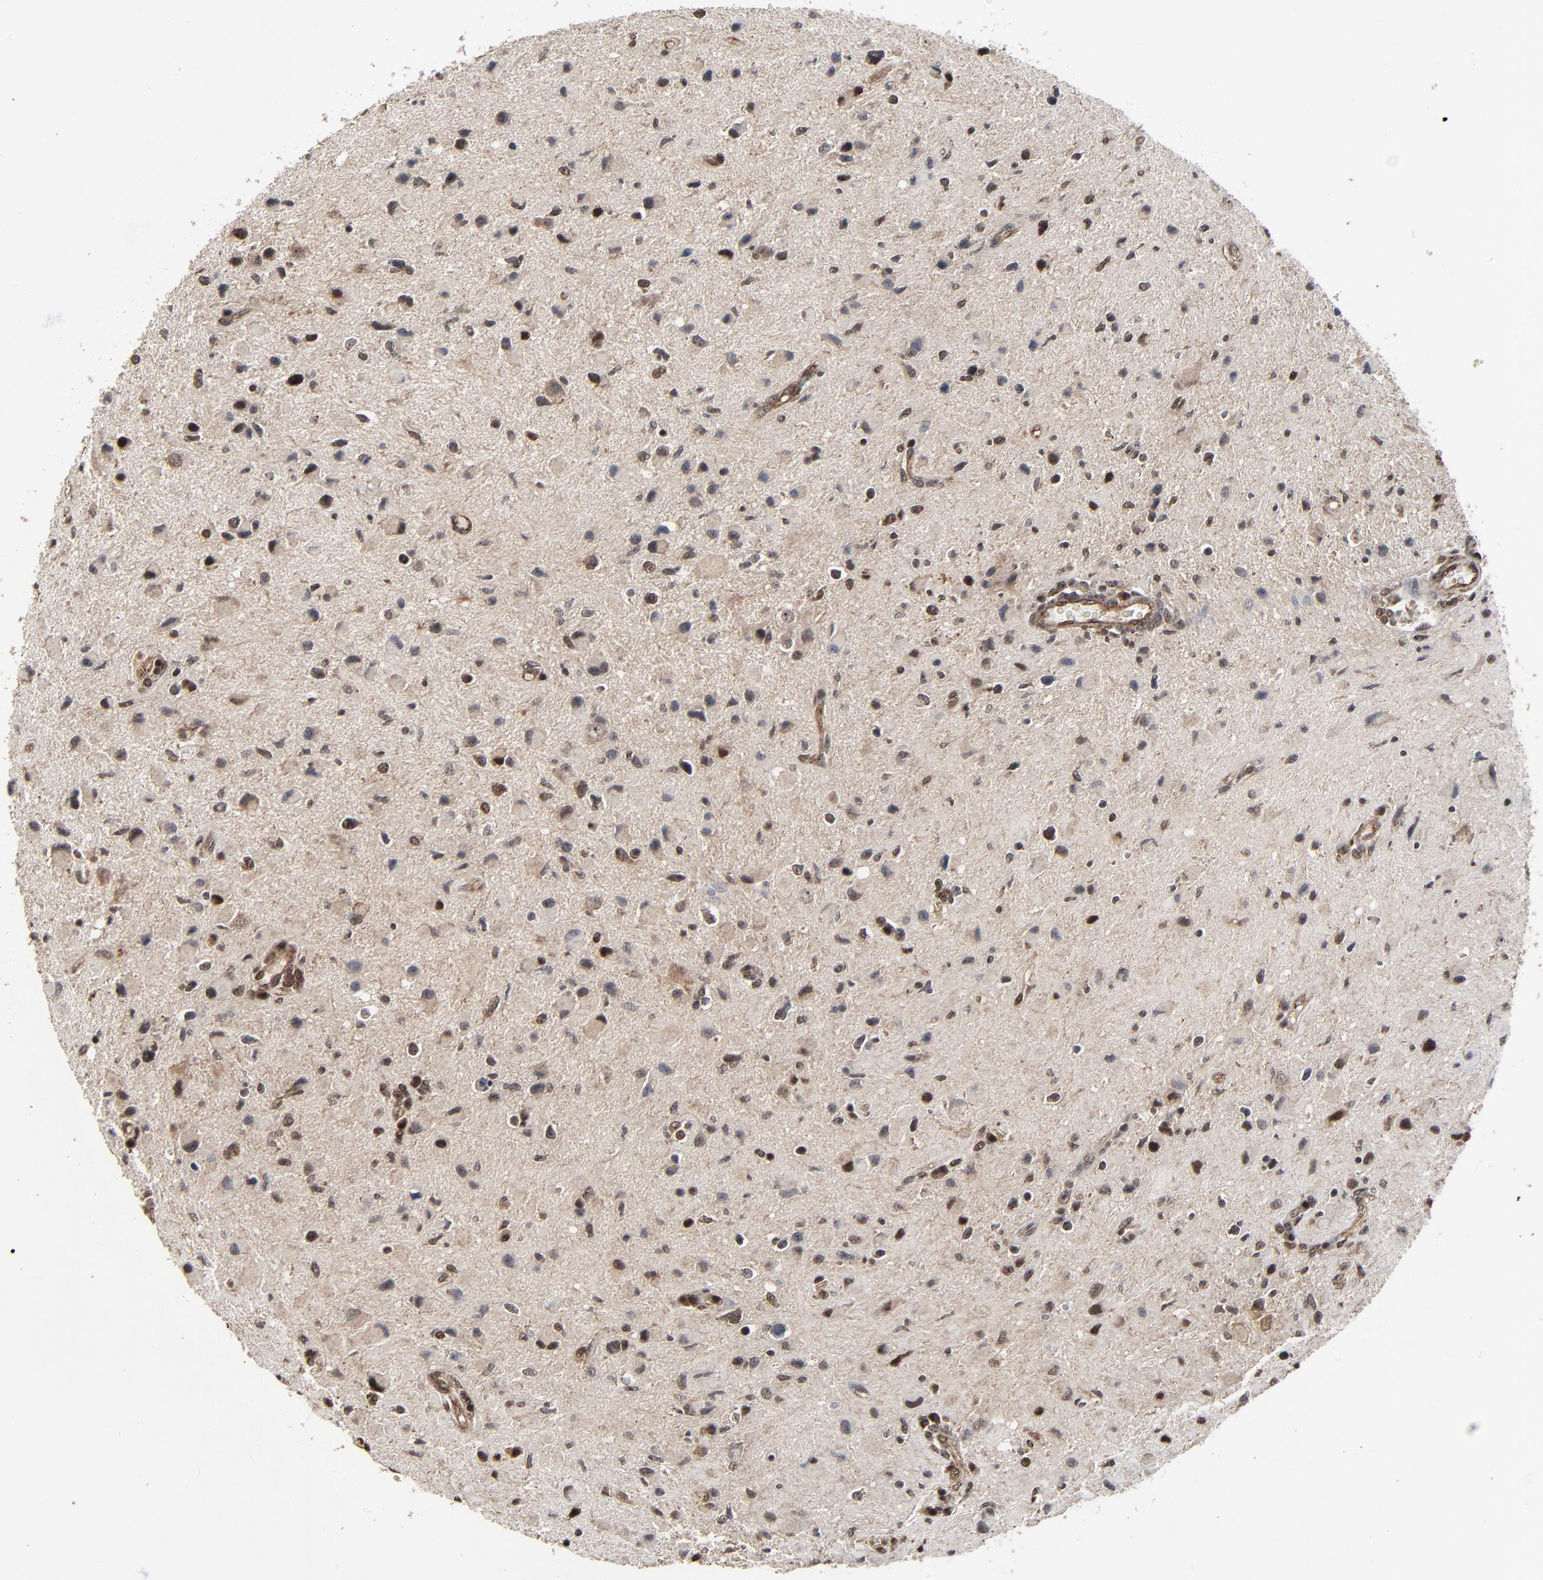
{"staining": {"intensity": "weak", "quantity": "25%-75%", "location": "cytoplasmic/membranous,nuclear"}, "tissue": "glioma", "cell_type": "Tumor cells", "image_type": "cancer", "snomed": [{"axis": "morphology", "description": "Glioma, malignant, Low grade"}, {"axis": "topography", "description": "Brain"}], "caption": "Tumor cells show low levels of weak cytoplasmic/membranous and nuclear positivity in about 25%-75% of cells in glioma.", "gene": "RHOJ", "patient": {"sex": "female", "age": 32}}